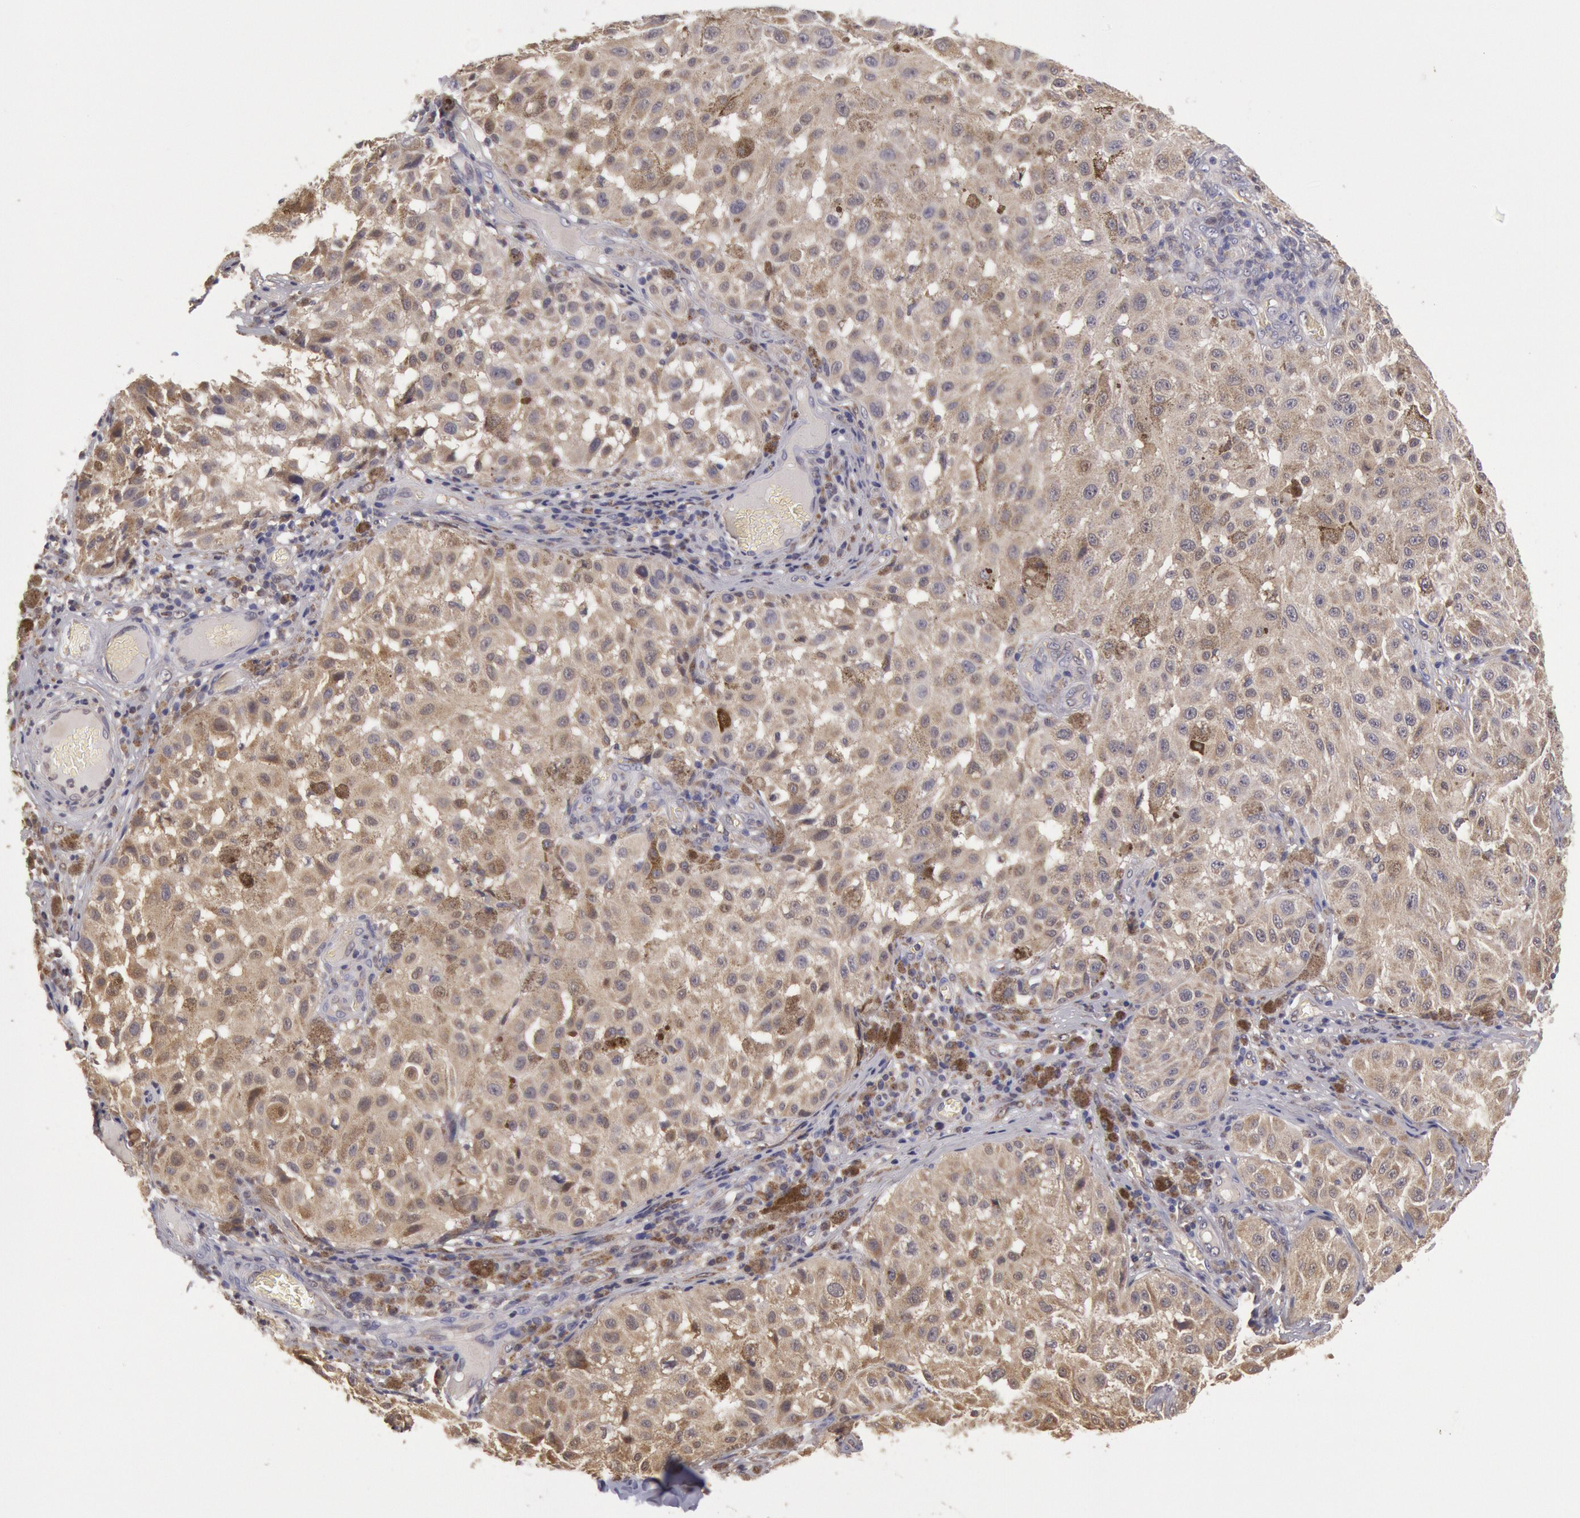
{"staining": {"intensity": "weak", "quantity": ">75%", "location": "cytoplasmic/membranous"}, "tissue": "melanoma", "cell_type": "Tumor cells", "image_type": "cancer", "snomed": [{"axis": "morphology", "description": "Malignant melanoma, NOS"}, {"axis": "topography", "description": "Skin"}], "caption": "A histopathology image of malignant melanoma stained for a protein exhibits weak cytoplasmic/membranous brown staining in tumor cells.", "gene": "MPST", "patient": {"sex": "female", "age": 64}}